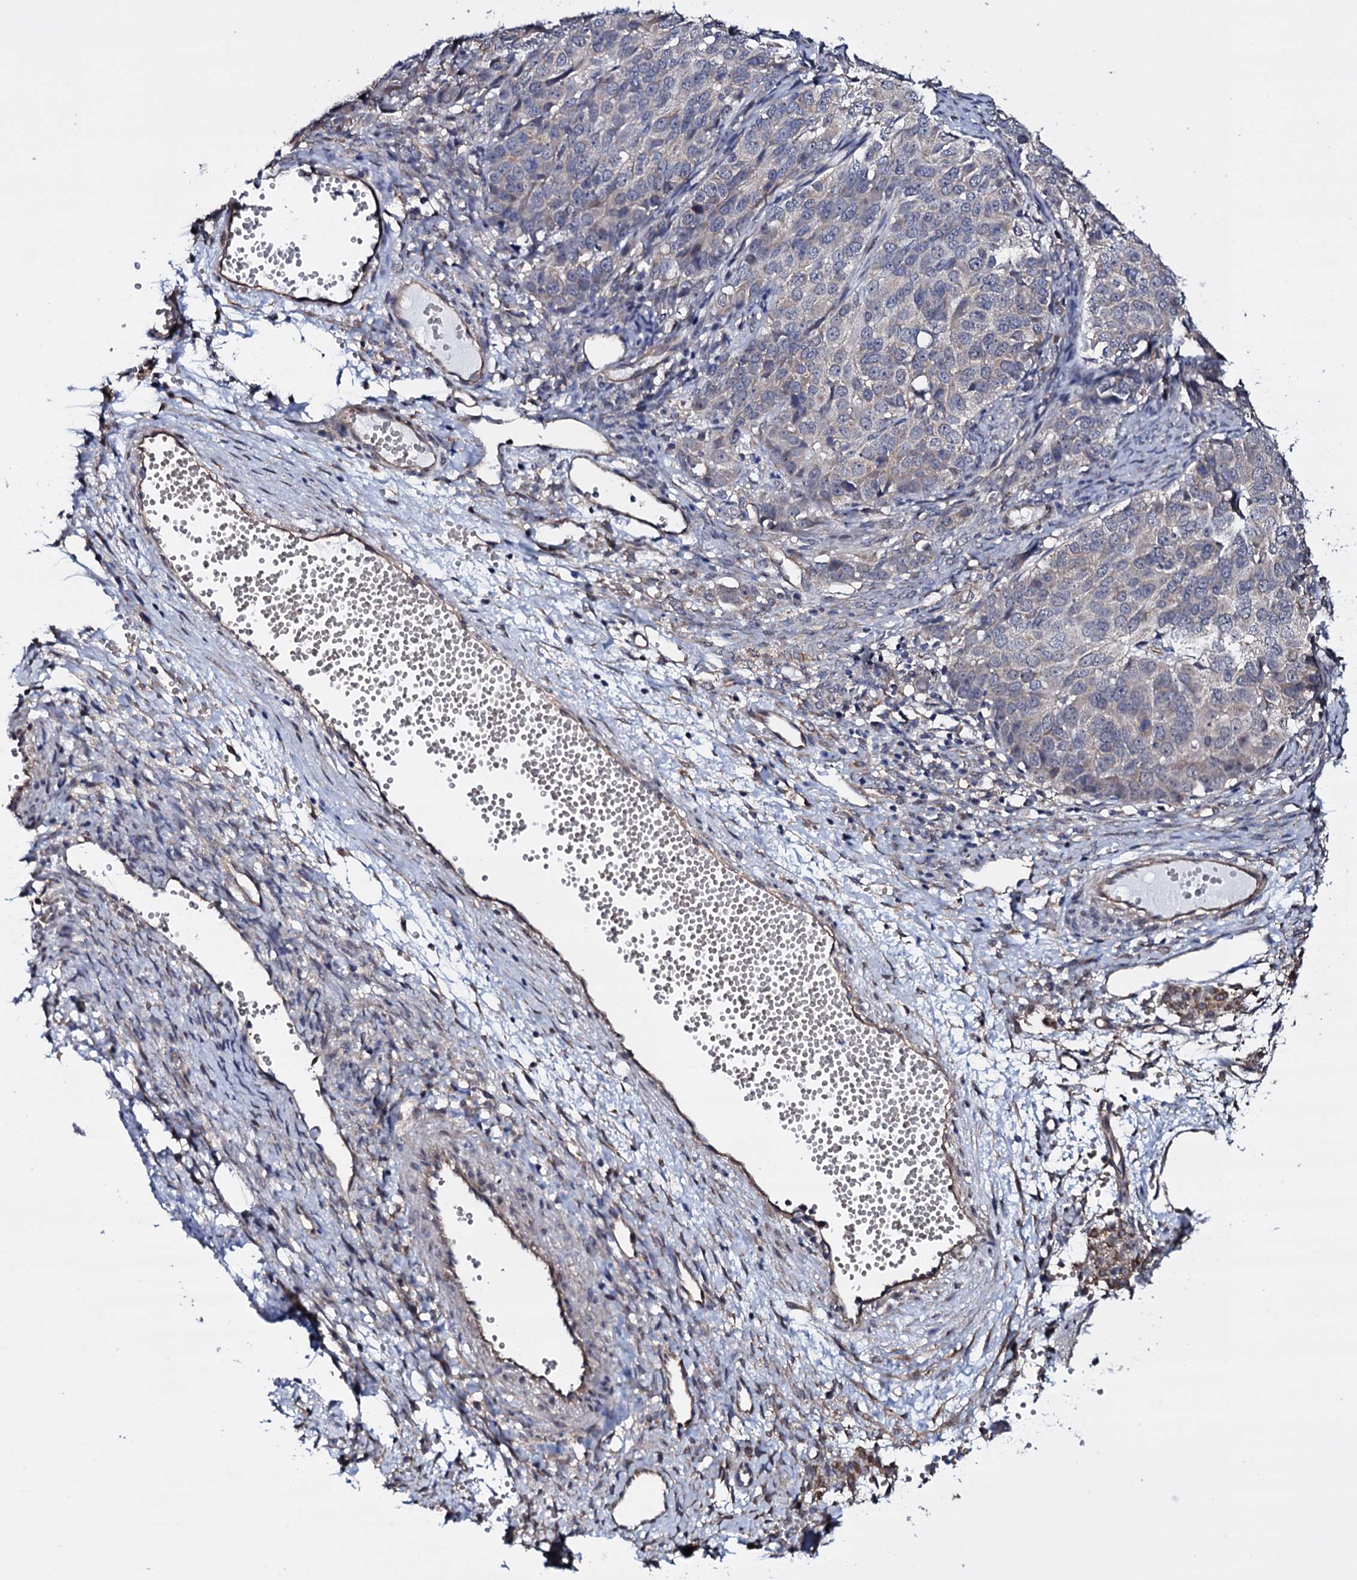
{"staining": {"intensity": "negative", "quantity": "none", "location": "none"}, "tissue": "ovarian cancer", "cell_type": "Tumor cells", "image_type": "cancer", "snomed": [{"axis": "morphology", "description": "Carcinoma, endometroid"}, {"axis": "topography", "description": "Ovary"}], "caption": "The histopathology image displays no staining of tumor cells in endometroid carcinoma (ovarian).", "gene": "GAREM1", "patient": {"sex": "female", "age": 51}}